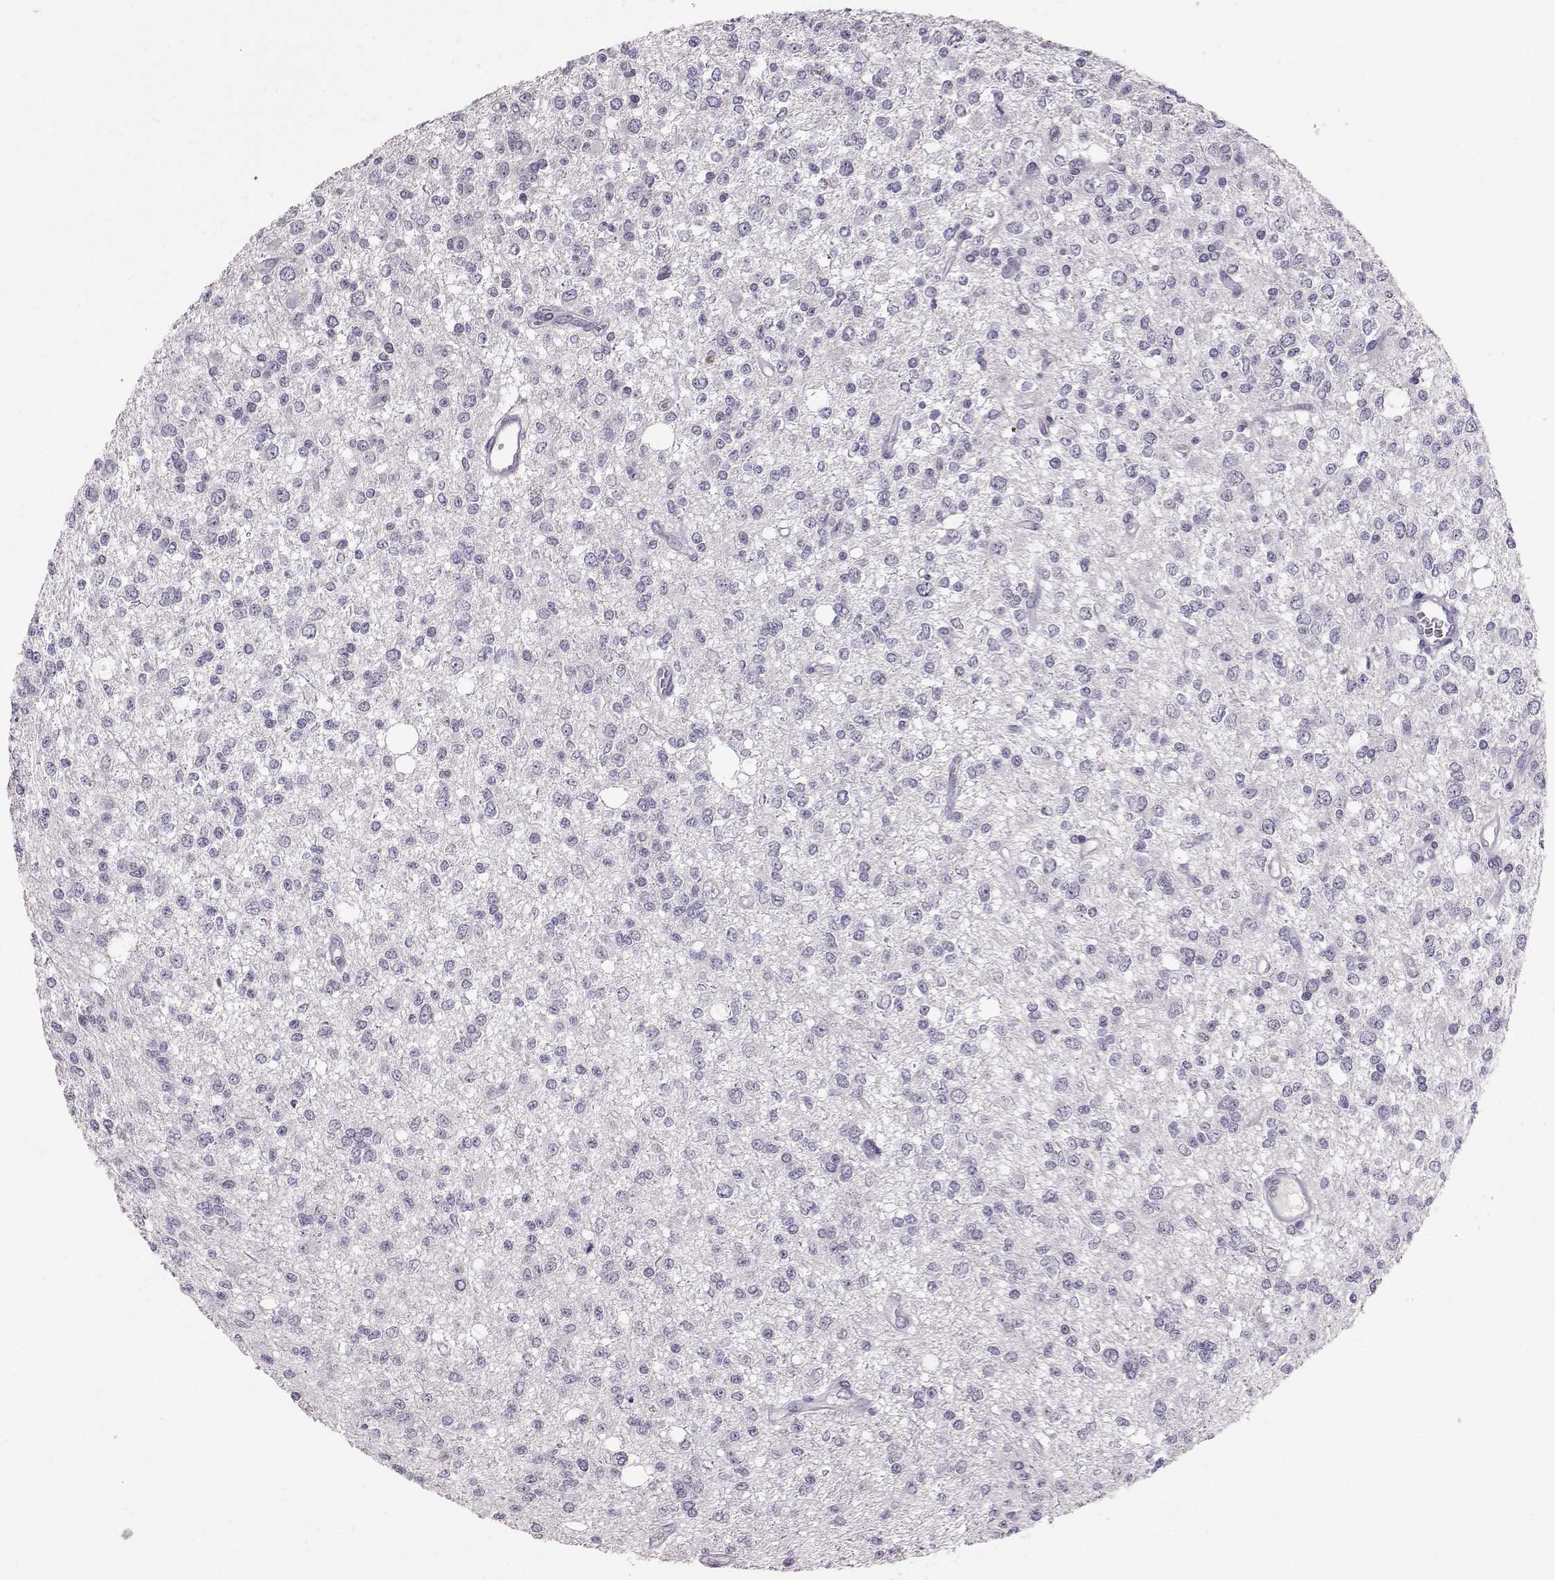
{"staining": {"intensity": "negative", "quantity": "none", "location": "none"}, "tissue": "glioma", "cell_type": "Tumor cells", "image_type": "cancer", "snomed": [{"axis": "morphology", "description": "Glioma, malignant, Low grade"}, {"axis": "topography", "description": "Brain"}], "caption": "Micrograph shows no protein positivity in tumor cells of malignant glioma (low-grade) tissue. (Brightfield microscopy of DAB immunohistochemistry at high magnification).", "gene": "PKP2", "patient": {"sex": "male", "age": 67}}